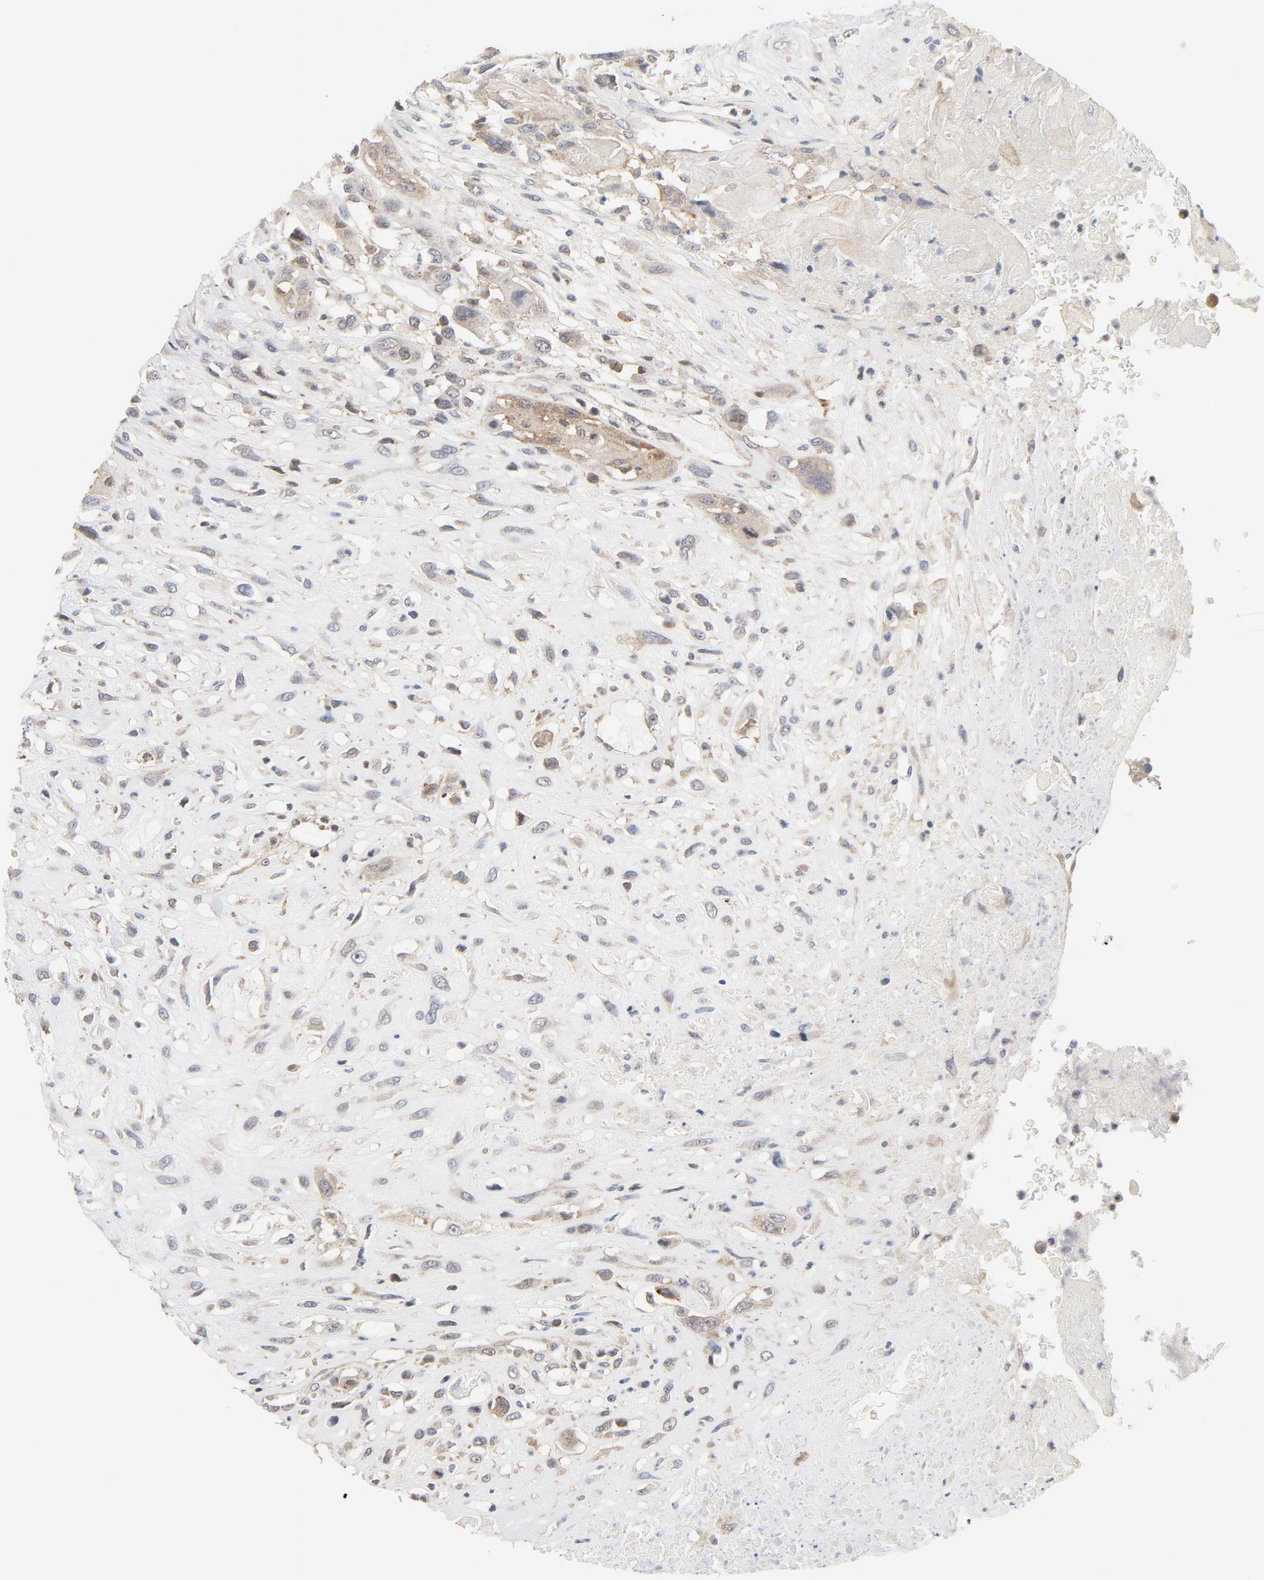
{"staining": {"intensity": "weak", "quantity": "<25%", "location": "cytoplasmic/membranous"}, "tissue": "head and neck cancer", "cell_type": "Tumor cells", "image_type": "cancer", "snomed": [{"axis": "morphology", "description": "Necrosis, NOS"}, {"axis": "morphology", "description": "Neoplasm, malignant, NOS"}, {"axis": "topography", "description": "Salivary gland"}, {"axis": "topography", "description": "Head-Neck"}], "caption": "IHC photomicrograph of neoplastic tissue: head and neck cancer (malignant neoplasm) stained with DAB (3,3'-diaminobenzidine) exhibits no significant protein positivity in tumor cells.", "gene": "MAP2K7", "patient": {"sex": "male", "age": 43}}